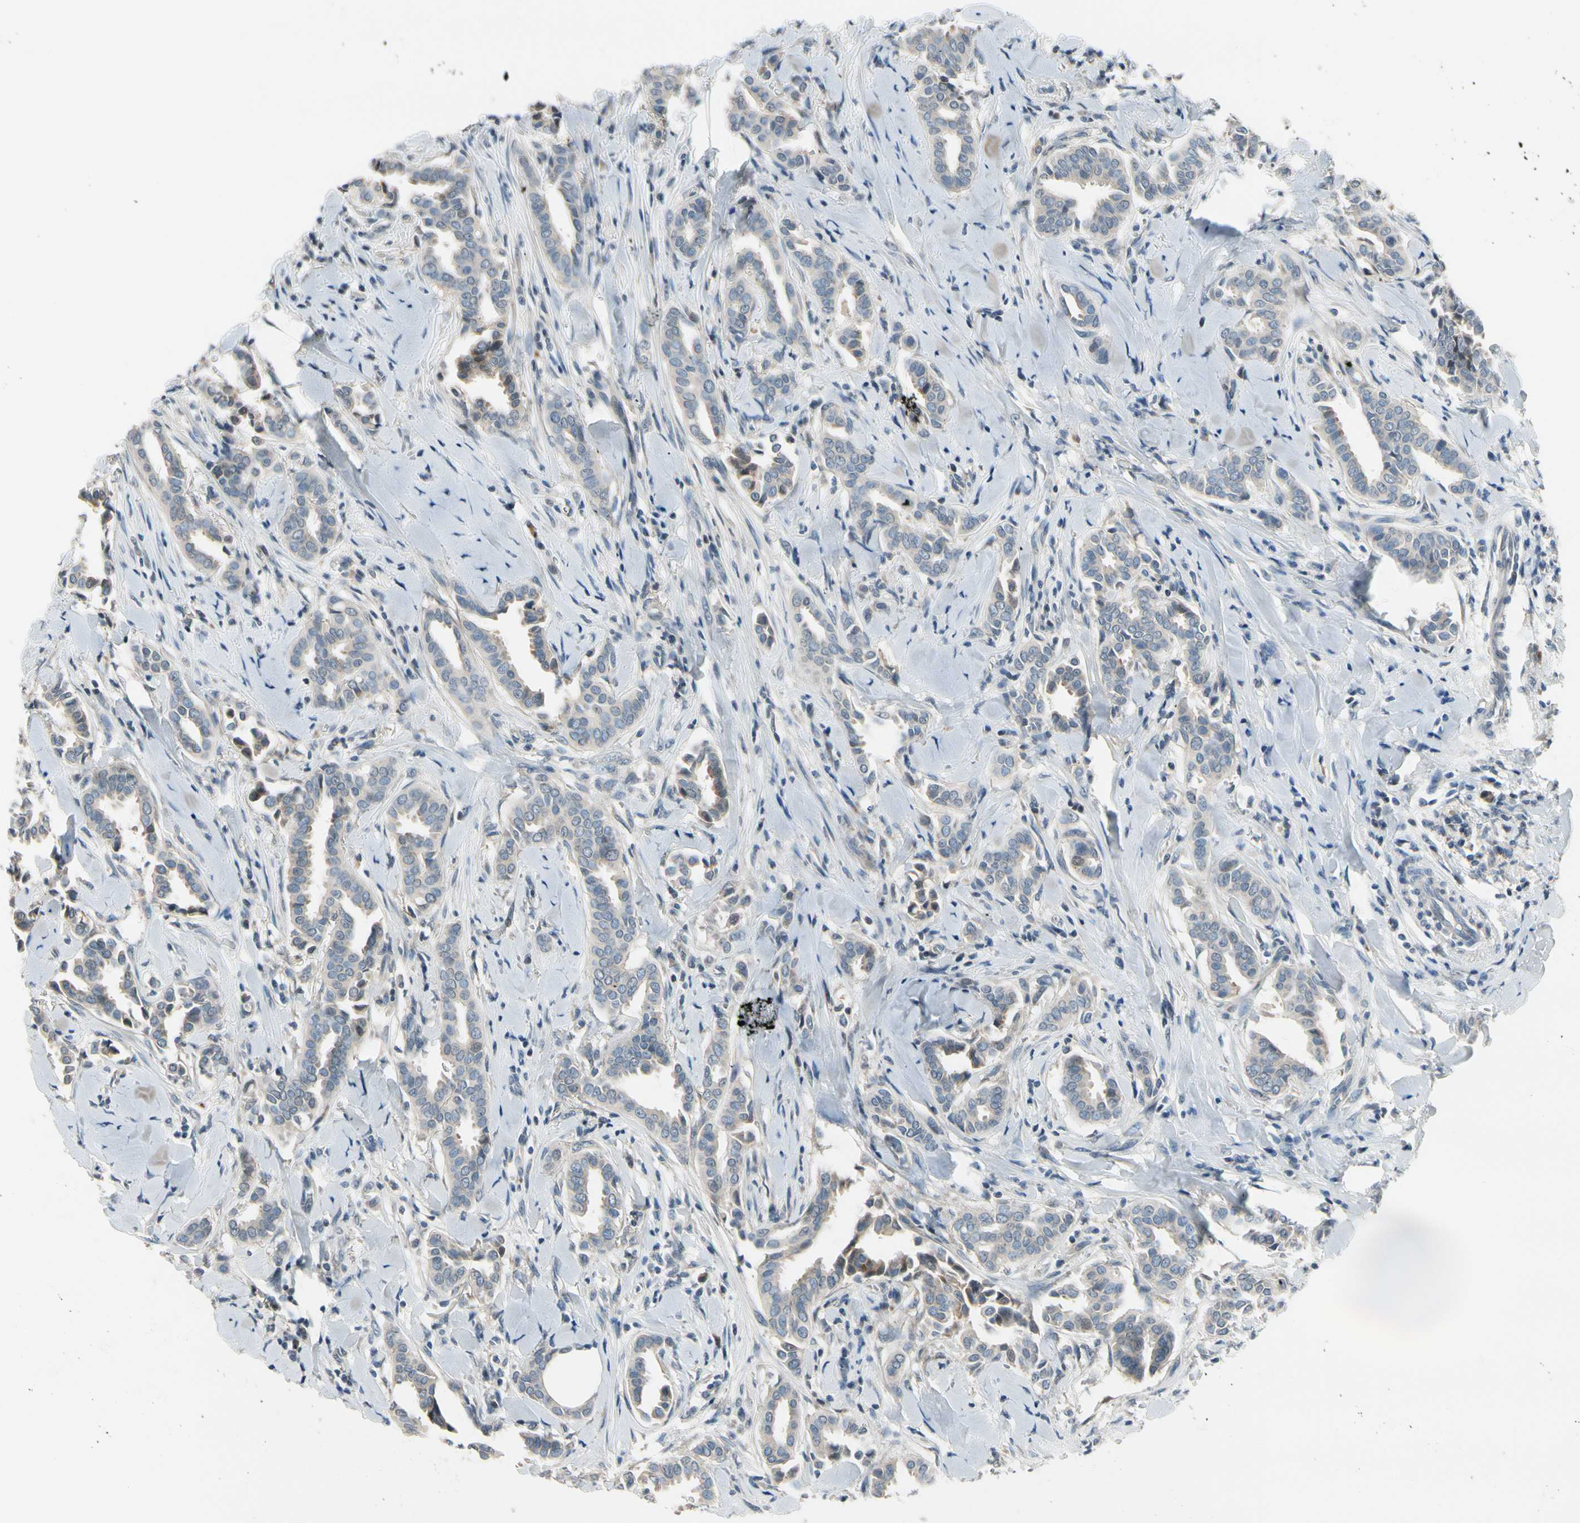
{"staining": {"intensity": "weak", "quantity": "25%-75%", "location": "cytoplasmic/membranous"}, "tissue": "head and neck cancer", "cell_type": "Tumor cells", "image_type": "cancer", "snomed": [{"axis": "morphology", "description": "Adenocarcinoma, NOS"}, {"axis": "topography", "description": "Salivary gland"}, {"axis": "topography", "description": "Head-Neck"}], "caption": "Weak cytoplasmic/membranous protein staining is seen in about 25%-75% of tumor cells in head and neck adenocarcinoma. (DAB (3,3'-diaminobenzidine) IHC, brown staining for protein, blue staining for nuclei).", "gene": "PIP5K1B", "patient": {"sex": "female", "age": 59}}